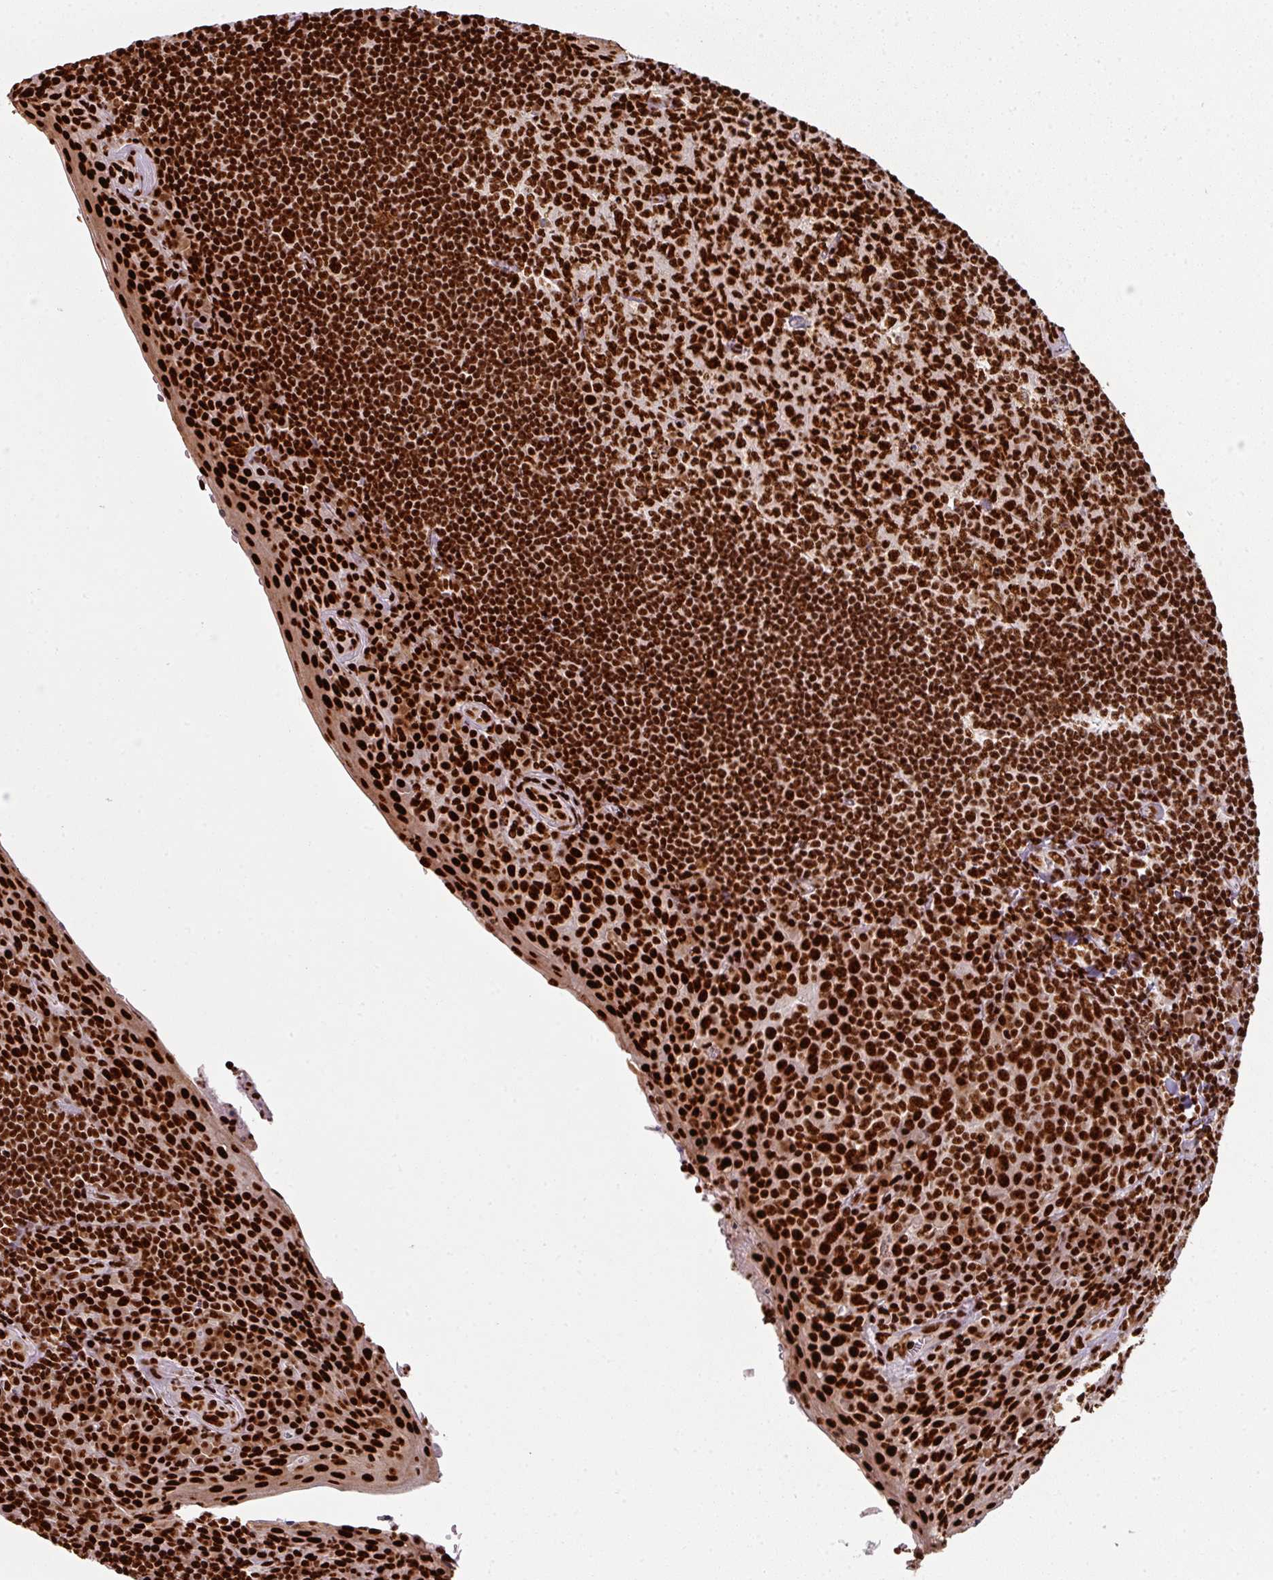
{"staining": {"intensity": "strong", "quantity": ">75%", "location": "nuclear"}, "tissue": "tonsil", "cell_type": "Germinal center cells", "image_type": "normal", "snomed": [{"axis": "morphology", "description": "Normal tissue, NOS"}, {"axis": "topography", "description": "Tonsil"}], "caption": "An image of human tonsil stained for a protein displays strong nuclear brown staining in germinal center cells. (Brightfield microscopy of DAB IHC at high magnification).", "gene": "SIK3", "patient": {"sex": "male", "age": 27}}